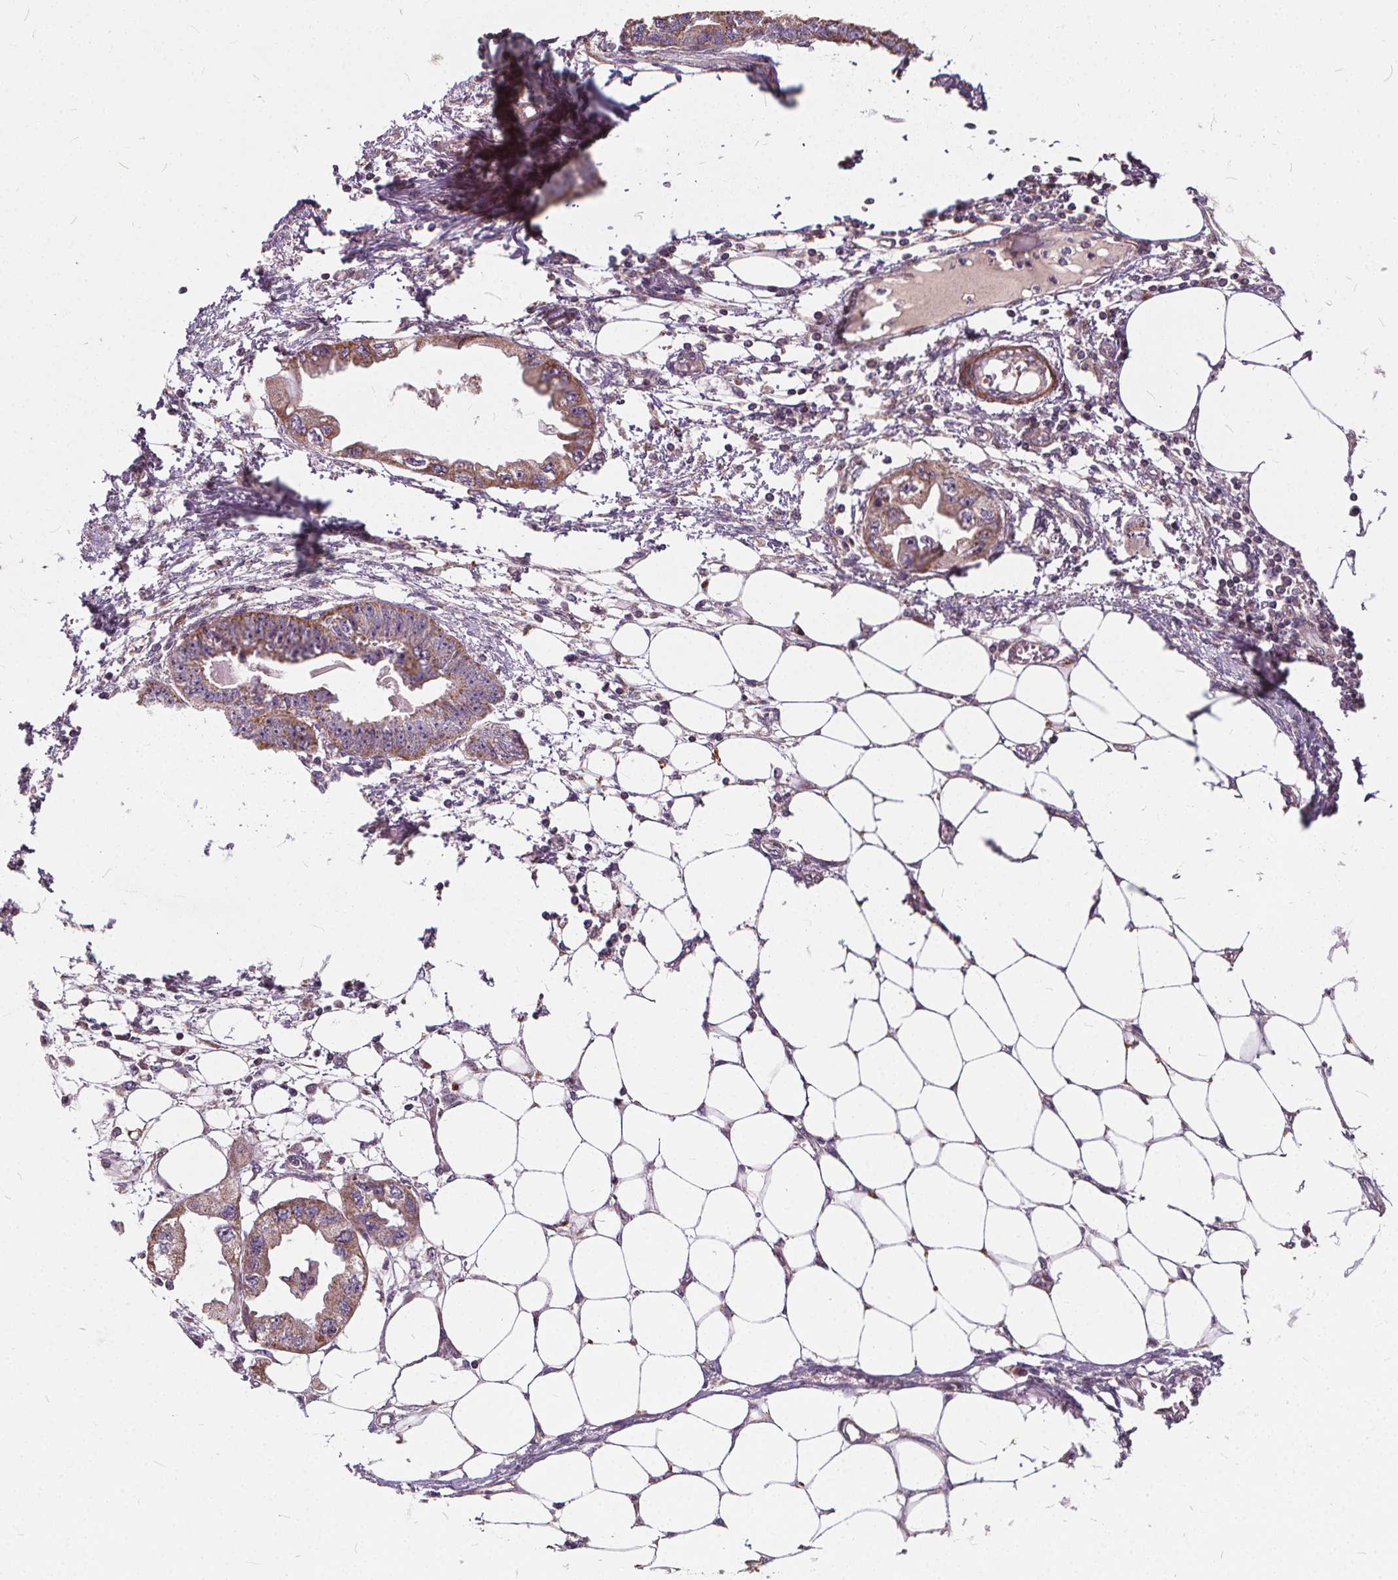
{"staining": {"intensity": "moderate", "quantity": "25%-75%", "location": "cytoplasmic/membranous"}, "tissue": "endometrial cancer", "cell_type": "Tumor cells", "image_type": "cancer", "snomed": [{"axis": "morphology", "description": "Adenocarcinoma, NOS"}, {"axis": "morphology", "description": "Adenocarcinoma, metastatic, NOS"}, {"axis": "topography", "description": "Adipose tissue"}, {"axis": "topography", "description": "Endometrium"}], "caption": "An immunohistochemistry (IHC) photomicrograph of tumor tissue is shown. Protein staining in brown highlights moderate cytoplasmic/membranous positivity in adenocarcinoma (endometrial) within tumor cells.", "gene": "ORAI2", "patient": {"sex": "female", "age": 67}}